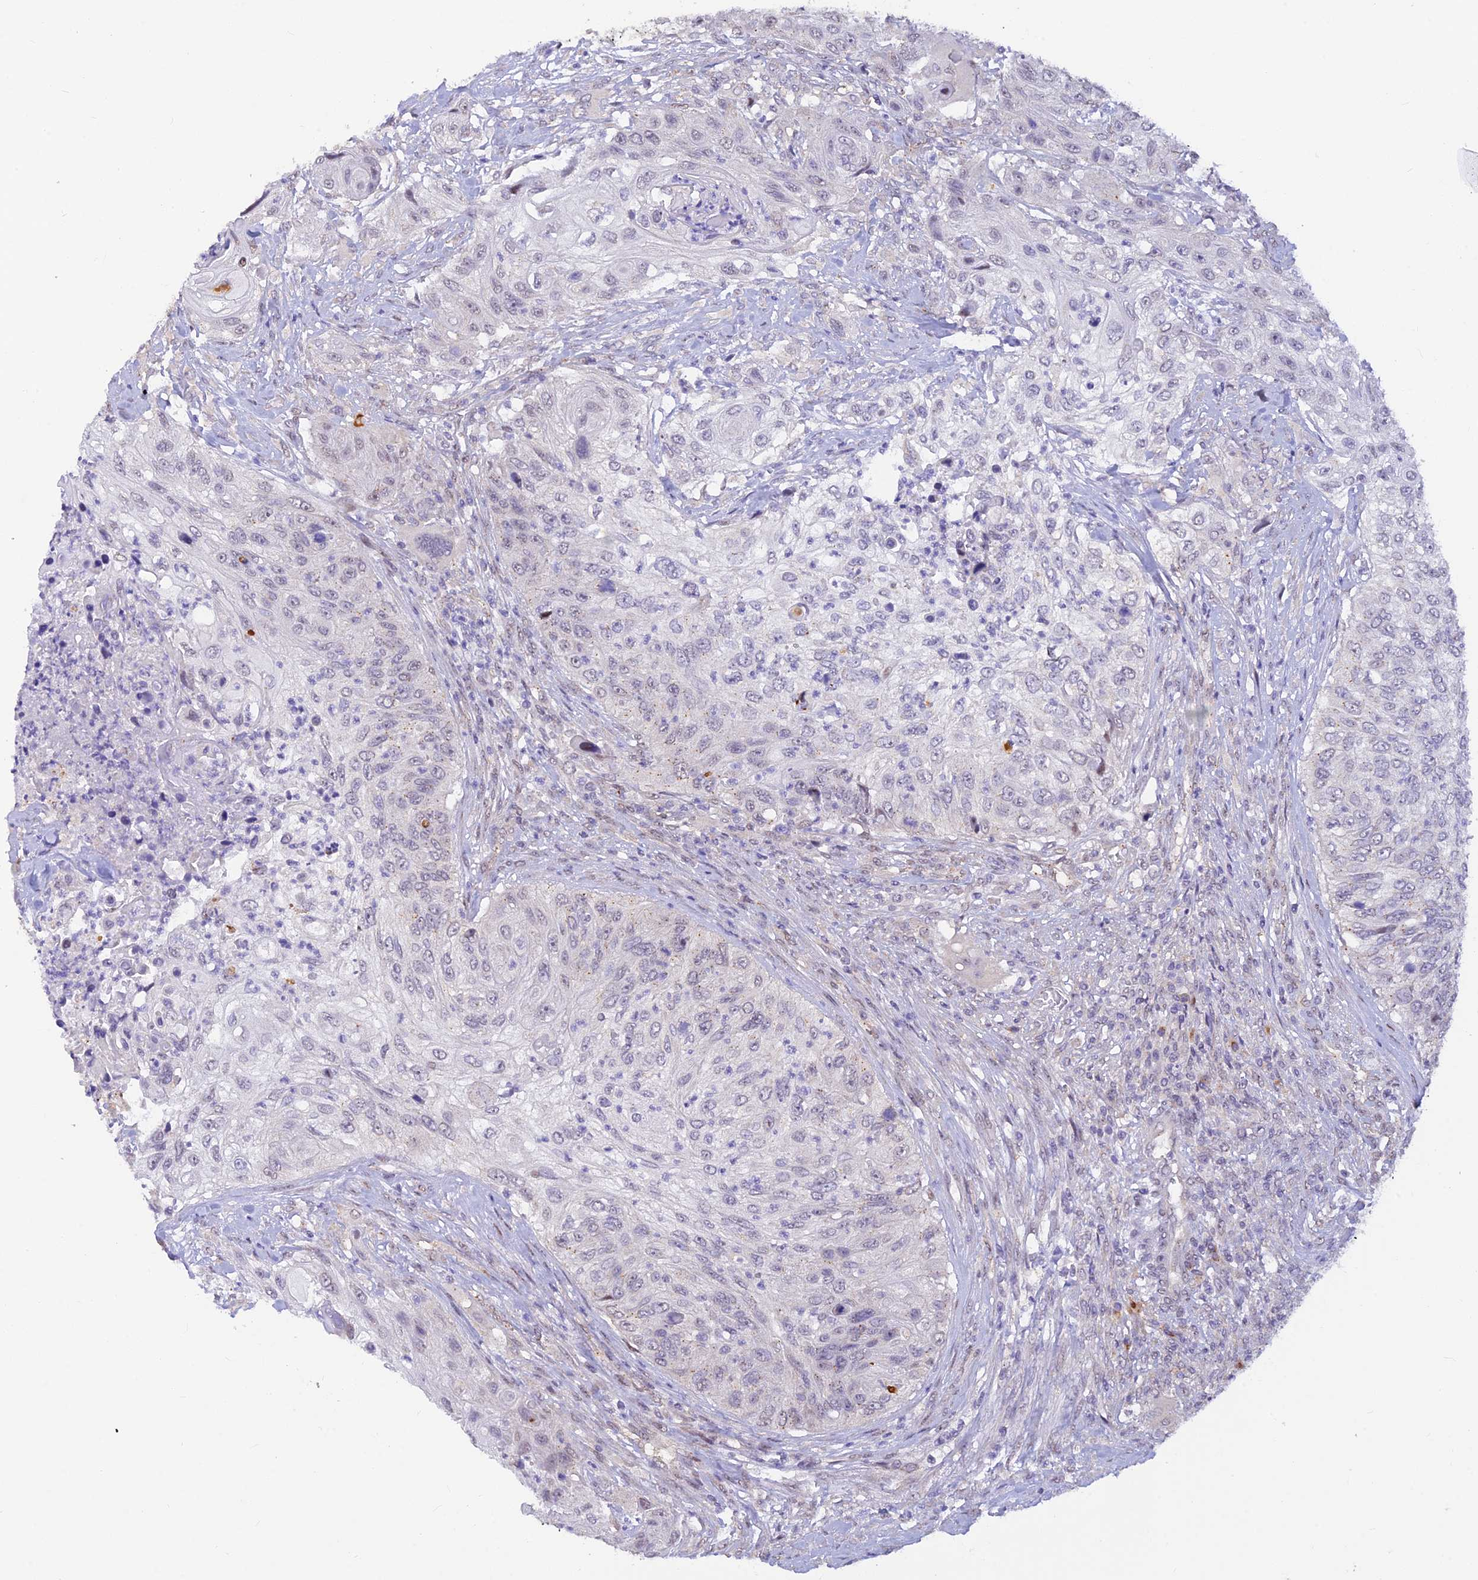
{"staining": {"intensity": "negative", "quantity": "none", "location": "none"}, "tissue": "urothelial cancer", "cell_type": "Tumor cells", "image_type": "cancer", "snomed": [{"axis": "morphology", "description": "Urothelial carcinoma, High grade"}, {"axis": "topography", "description": "Urinary bladder"}], "caption": "The IHC image has no significant positivity in tumor cells of high-grade urothelial carcinoma tissue.", "gene": "INKA1", "patient": {"sex": "female", "age": 60}}